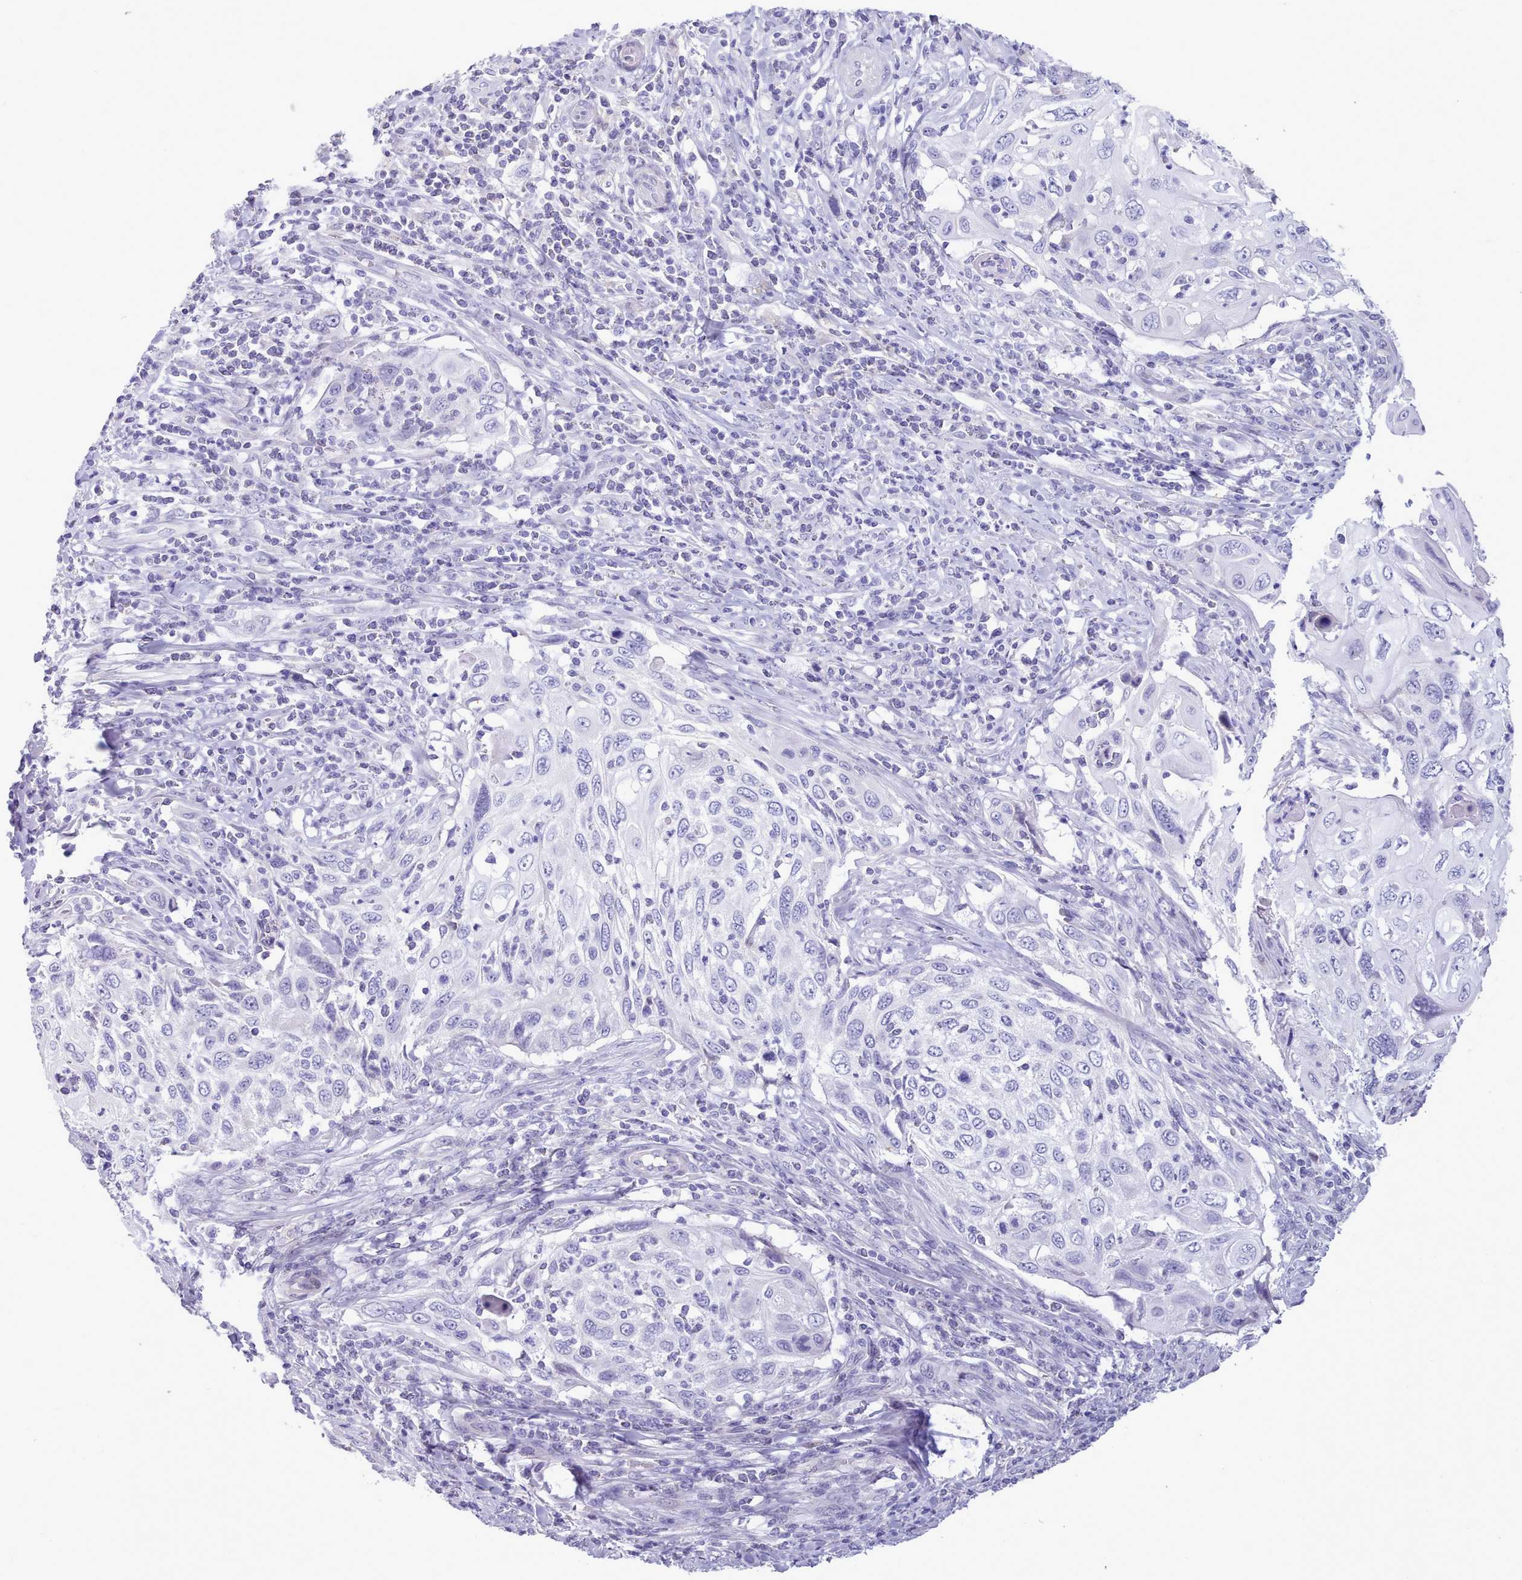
{"staining": {"intensity": "negative", "quantity": "none", "location": "none"}, "tissue": "cervical cancer", "cell_type": "Tumor cells", "image_type": "cancer", "snomed": [{"axis": "morphology", "description": "Squamous cell carcinoma, NOS"}, {"axis": "topography", "description": "Cervix"}], "caption": "The histopathology image demonstrates no staining of tumor cells in cervical cancer.", "gene": "TMEM253", "patient": {"sex": "female", "age": 70}}